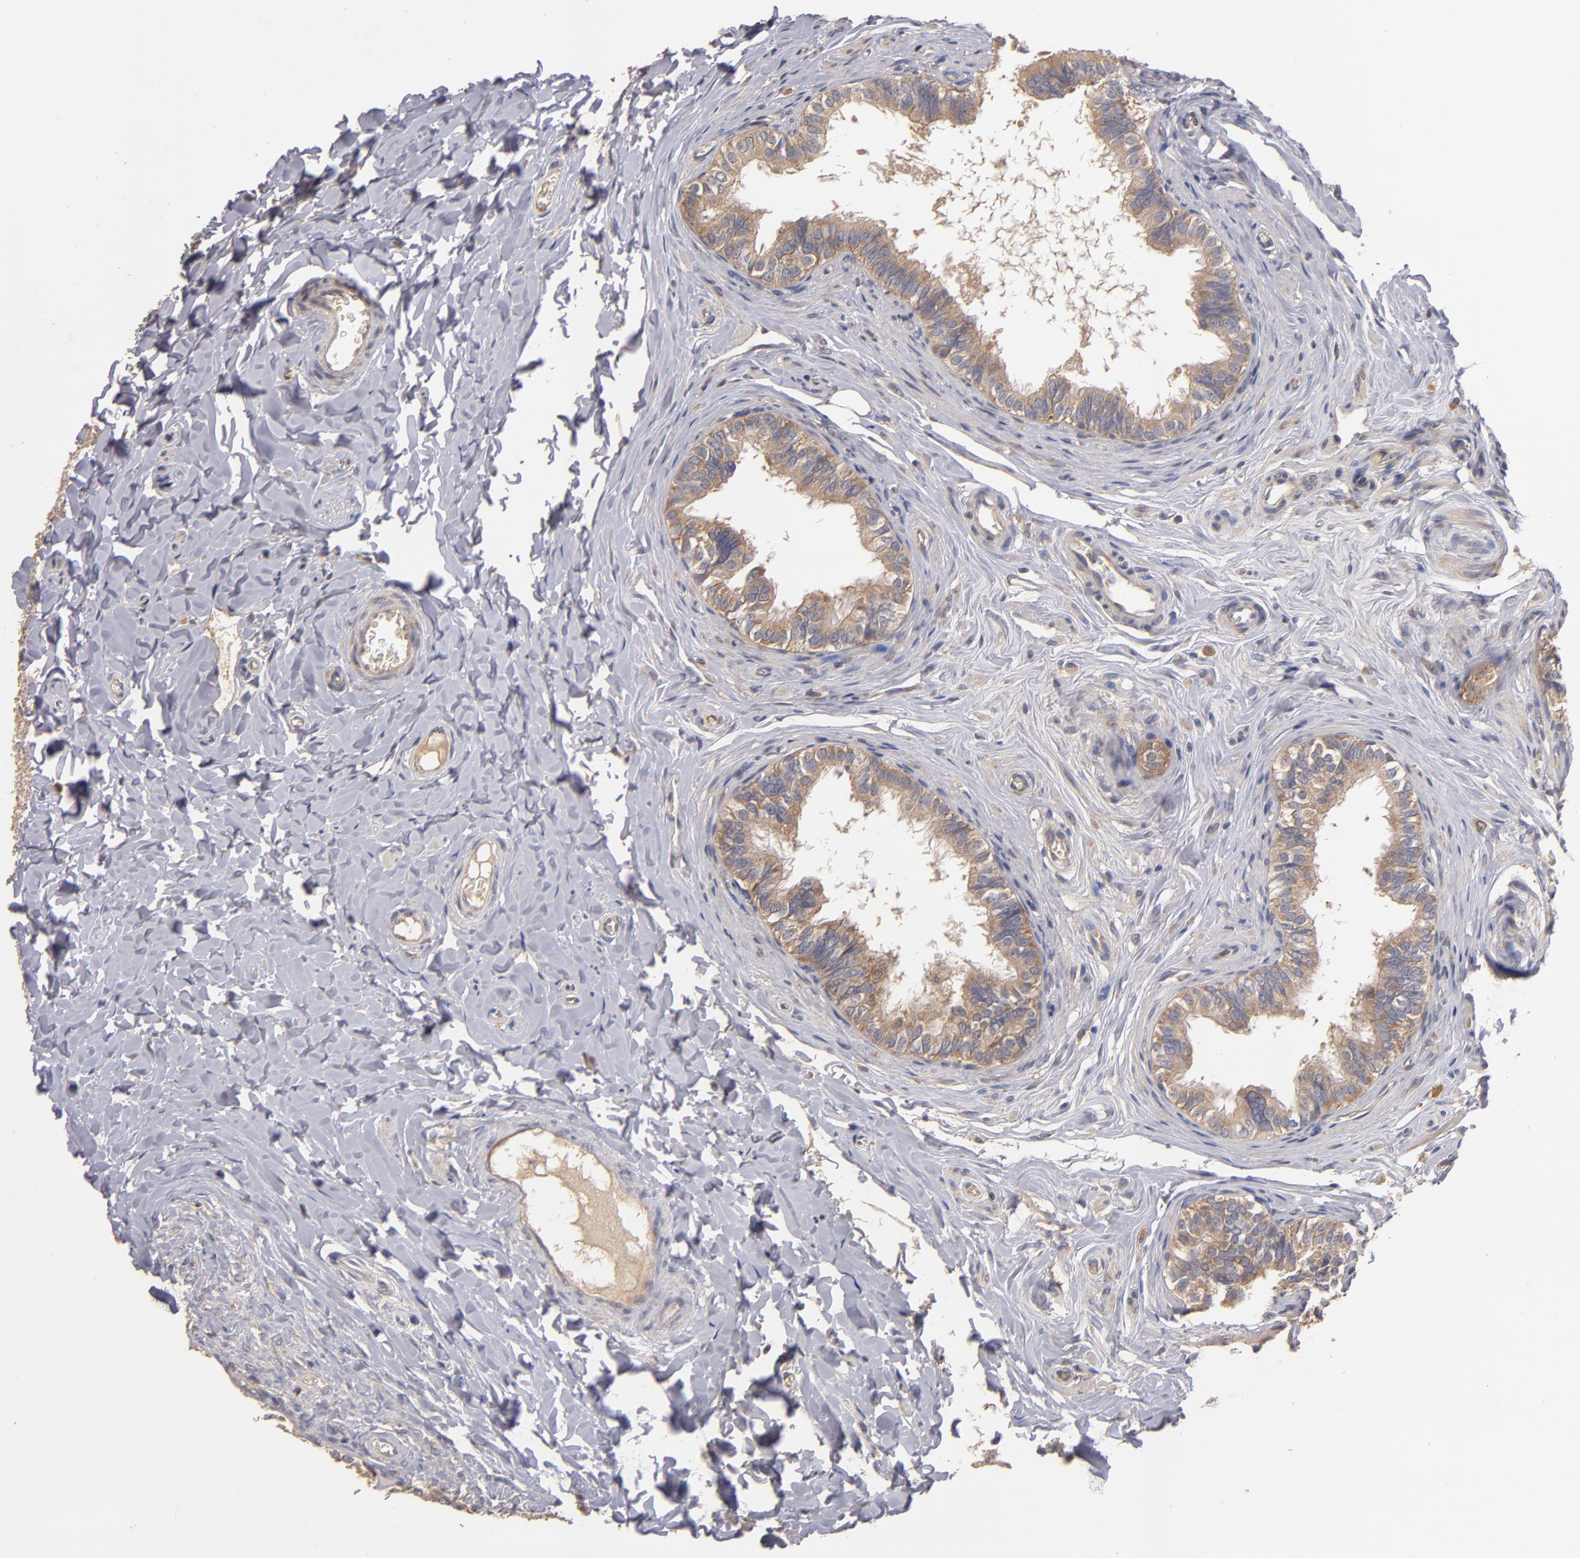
{"staining": {"intensity": "moderate", "quantity": ">75%", "location": "cytoplasmic/membranous"}, "tissue": "epididymis", "cell_type": "Glandular cells", "image_type": "normal", "snomed": [{"axis": "morphology", "description": "Normal tissue, NOS"}, {"axis": "topography", "description": "Testis"}, {"axis": "topography", "description": "Epididymis"}], "caption": "Immunohistochemical staining of unremarkable human epididymis displays medium levels of moderate cytoplasmic/membranous expression in approximately >75% of glandular cells. (IHC, brightfield microscopy, high magnification).", "gene": "UPF3B", "patient": {"sex": "male", "age": 36}}